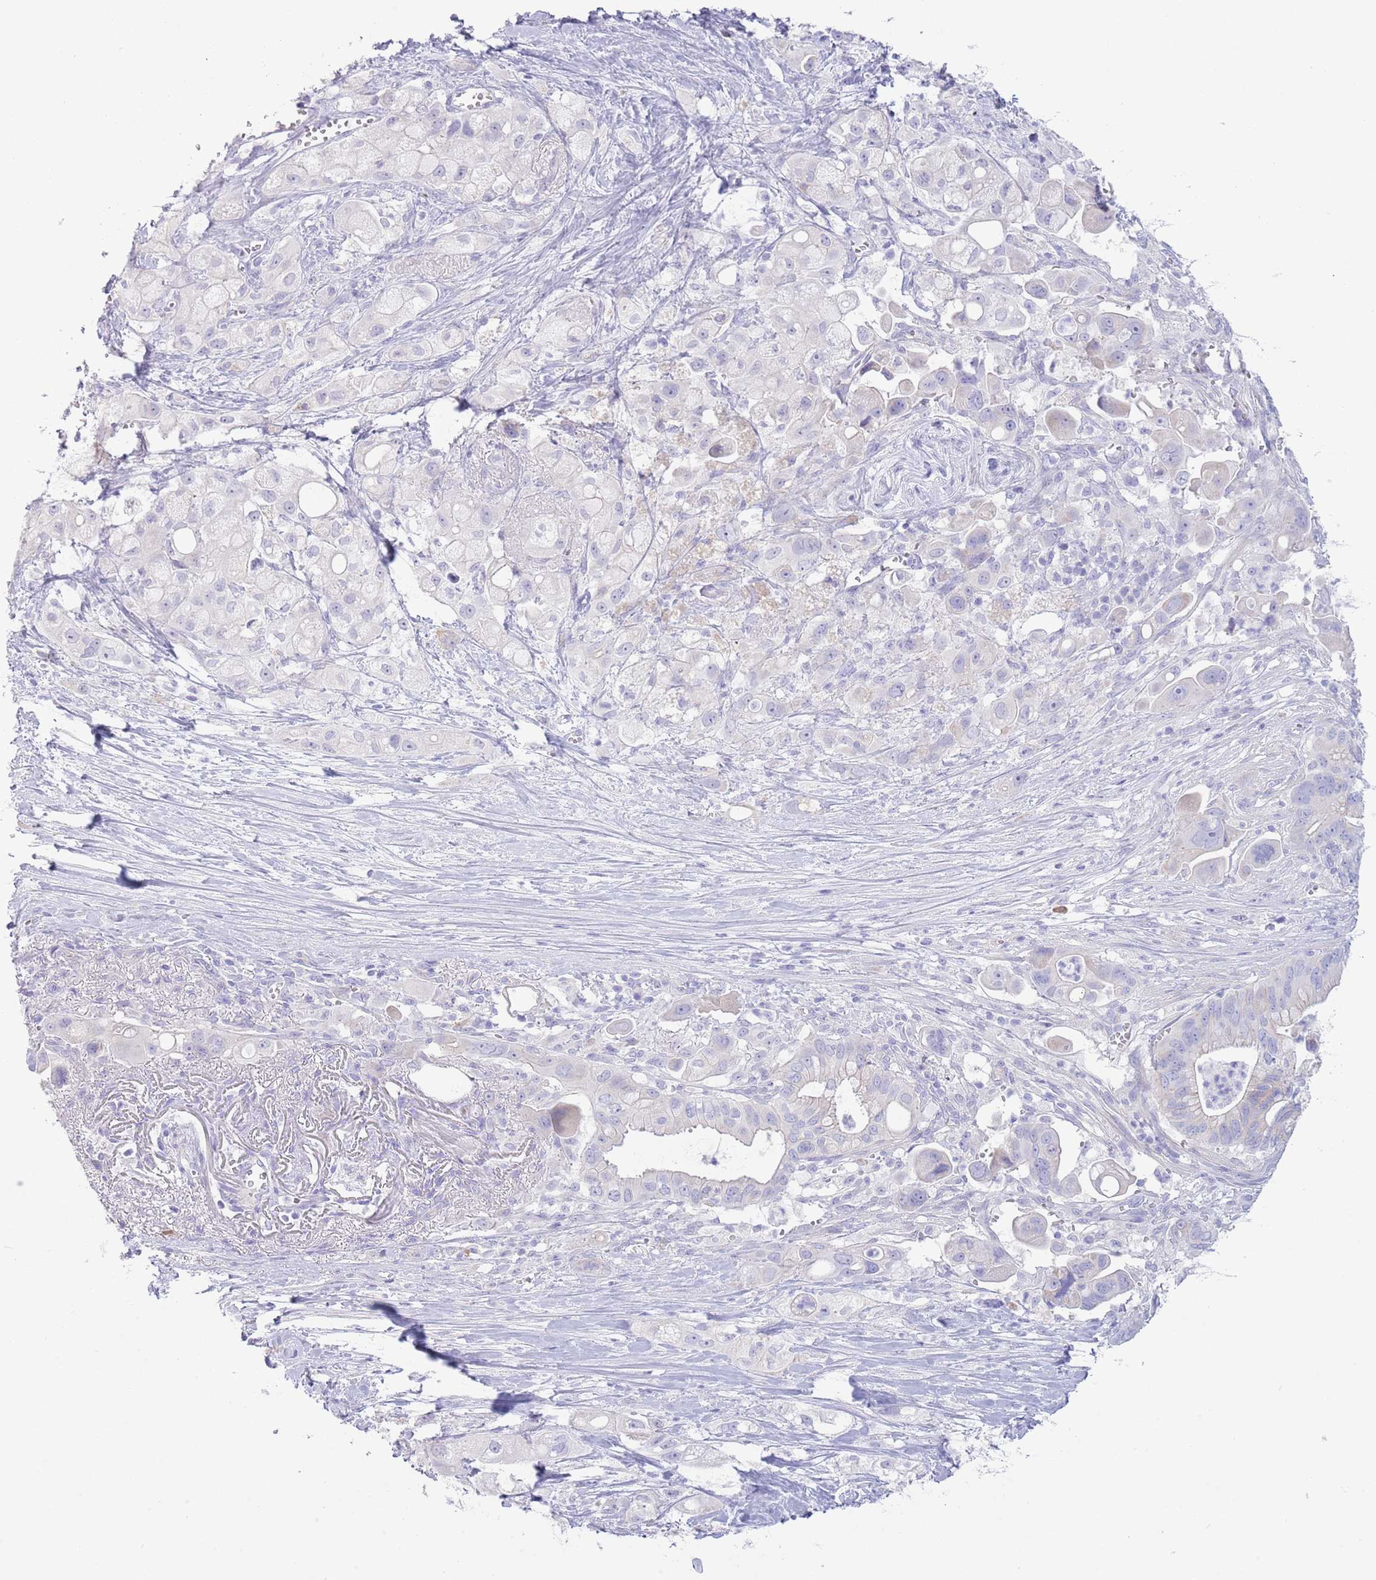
{"staining": {"intensity": "negative", "quantity": "none", "location": "none"}, "tissue": "pancreatic cancer", "cell_type": "Tumor cells", "image_type": "cancer", "snomed": [{"axis": "morphology", "description": "Adenocarcinoma, NOS"}, {"axis": "topography", "description": "Pancreas"}], "caption": "DAB (3,3'-diaminobenzidine) immunohistochemical staining of pancreatic cancer shows no significant positivity in tumor cells.", "gene": "ACR", "patient": {"sex": "male", "age": 68}}